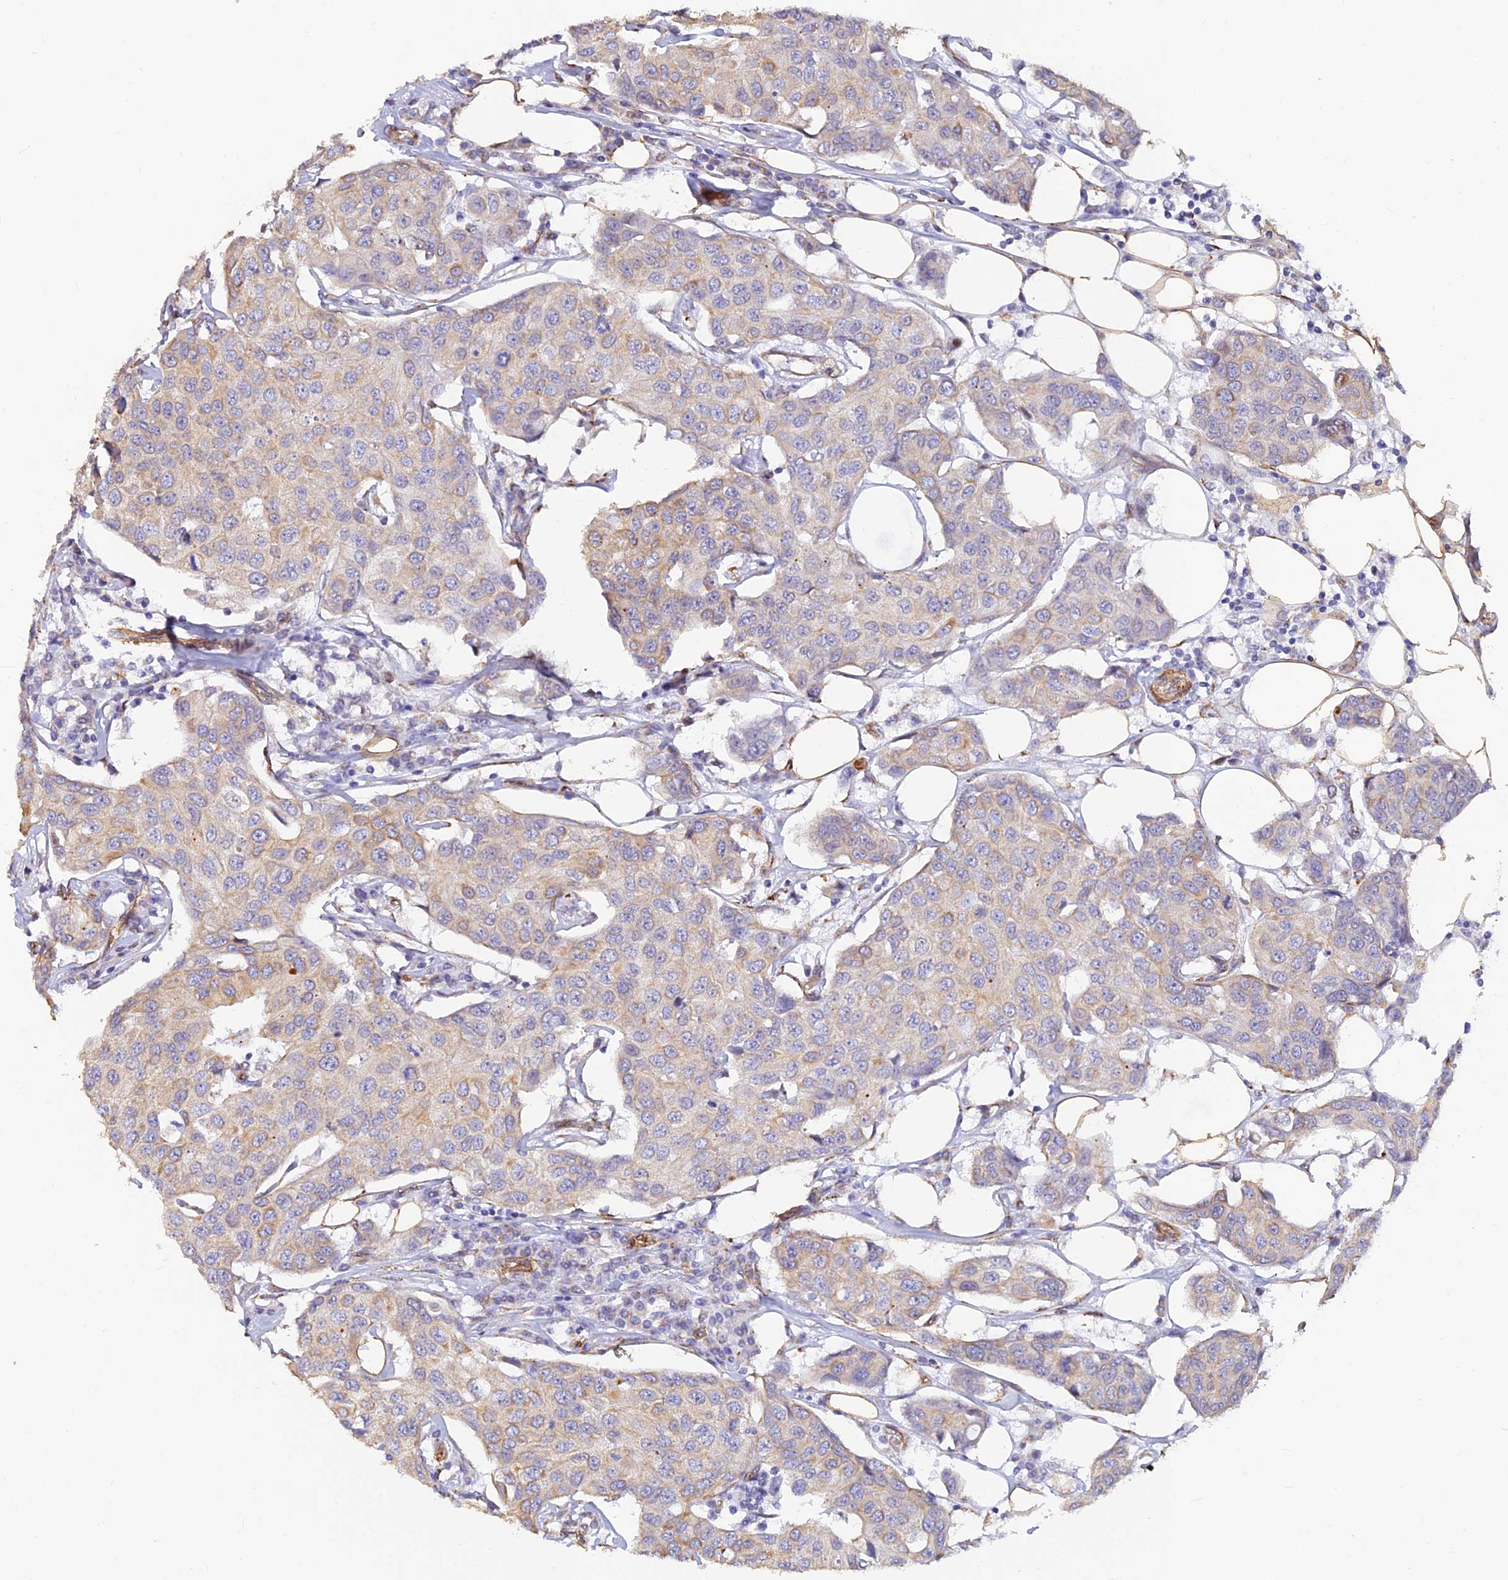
{"staining": {"intensity": "weak", "quantity": "25%-75%", "location": "cytoplasmic/membranous"}, "tissue": "breast cancer", "cell_type": "Tumor cells", "image_type": "cancer", "snomed": [{"axis": "morphology", "description": "Duct carcinoma"}, {"axis": "topography", "description": "Breast"}], "caption": "Intraductal carcinoma (breast) tissue exhibits weak cytoplasmic/membranous staining in about 25%-75% of tumor cells, visualized by immunohistochemistry.", "gene": "ALDH1L2", "patient": {"sex": "female", "age": 80}}